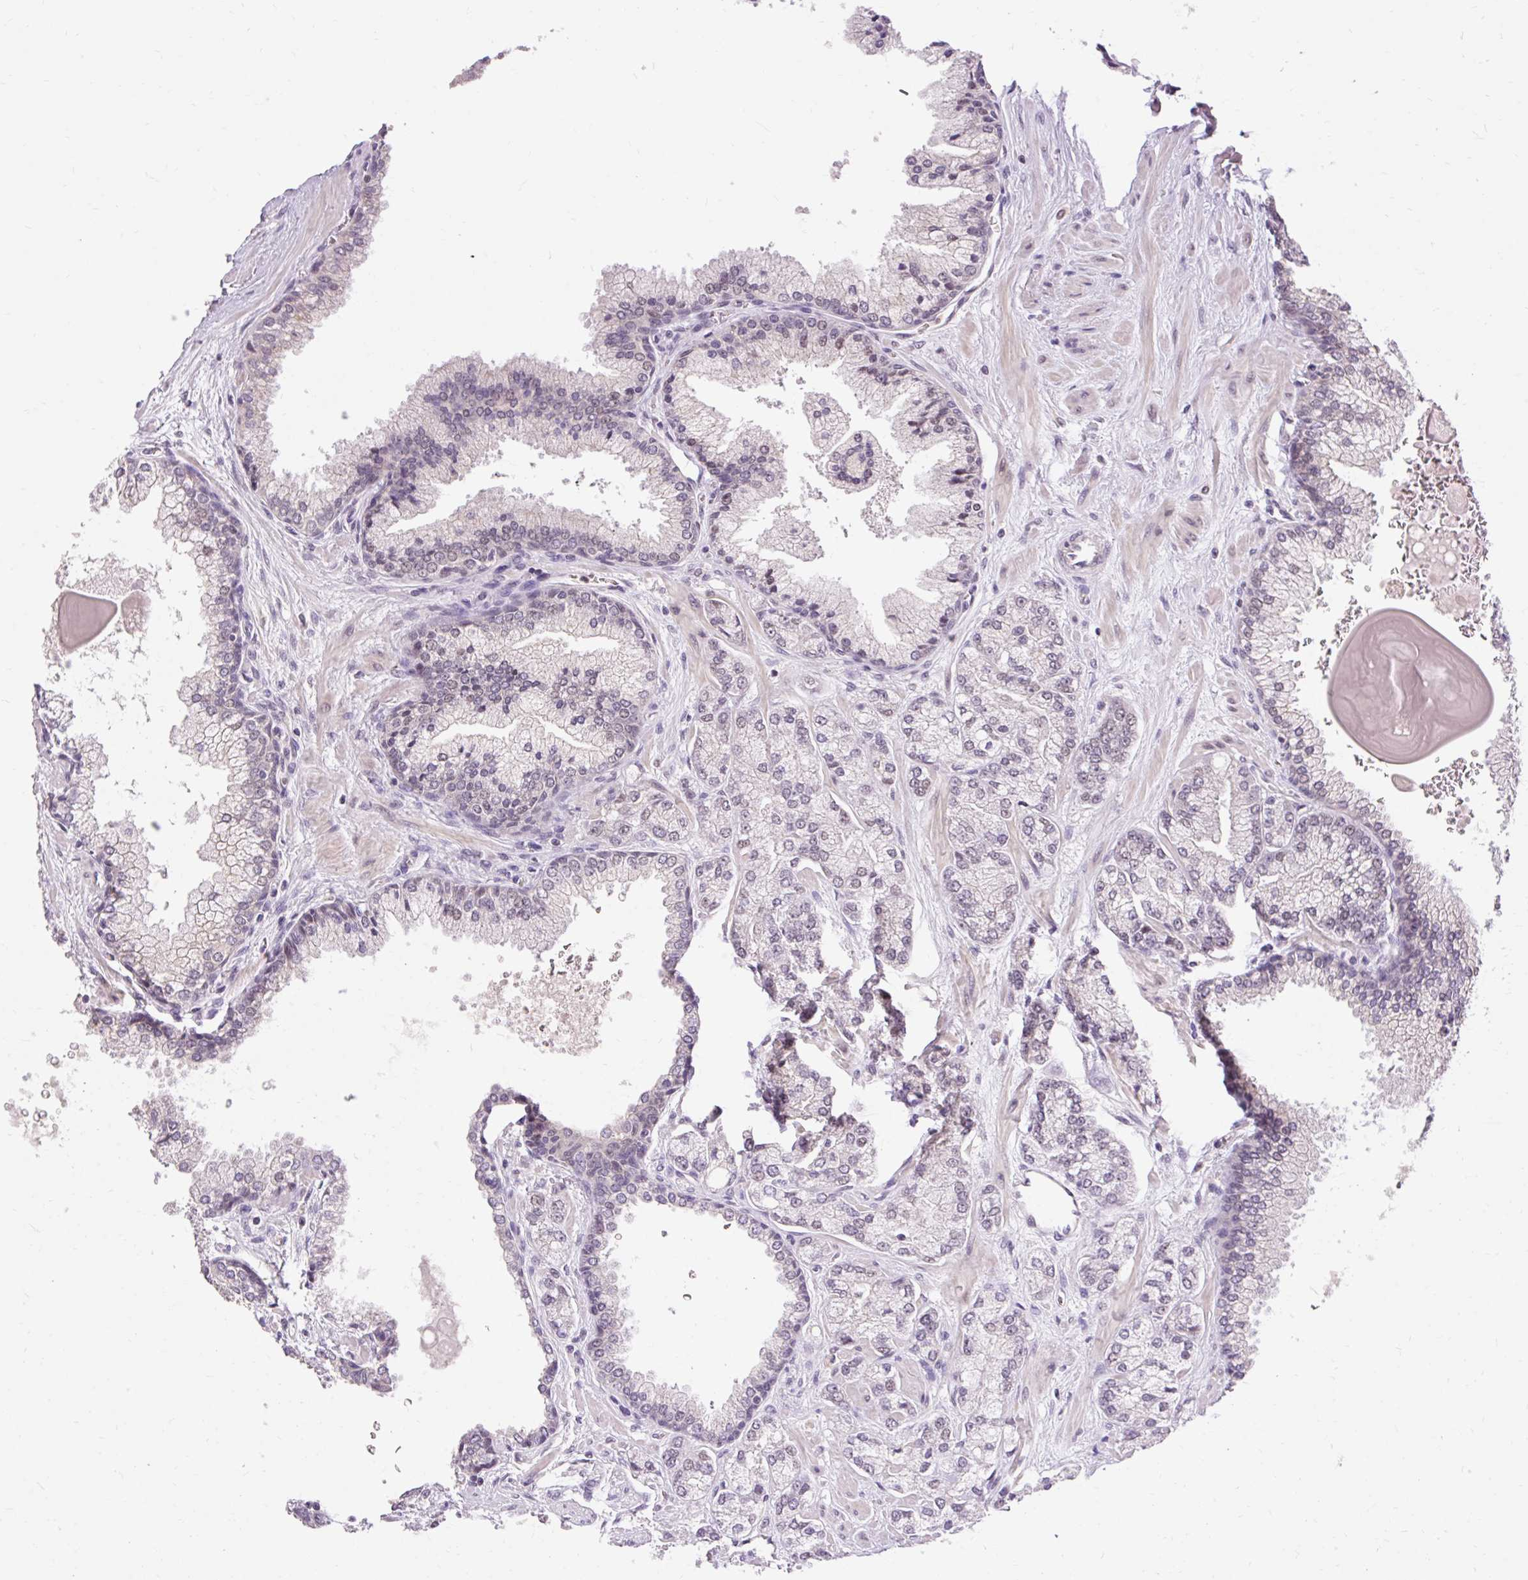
{"staining": {"intensity": "negative", "quantity": "none", "location": "none"}, "tissue": "prostate cancer", "cell_type": "Tumor cells", "image_type": "cancer", "snomed": [{"axis": "morphology", "description": "Adenocarcinoma, High grade"}, {"axis": "topography", "description": "Prostate"}], "caption": "This histopathology image is of prostate cancer stained with IHC to label a protein in brown with the nuclei are counter-stained blue. There is no expression in tumor cells.", "gene": "NPIPB12", "patient": {"sex": "male", "age": 68}}